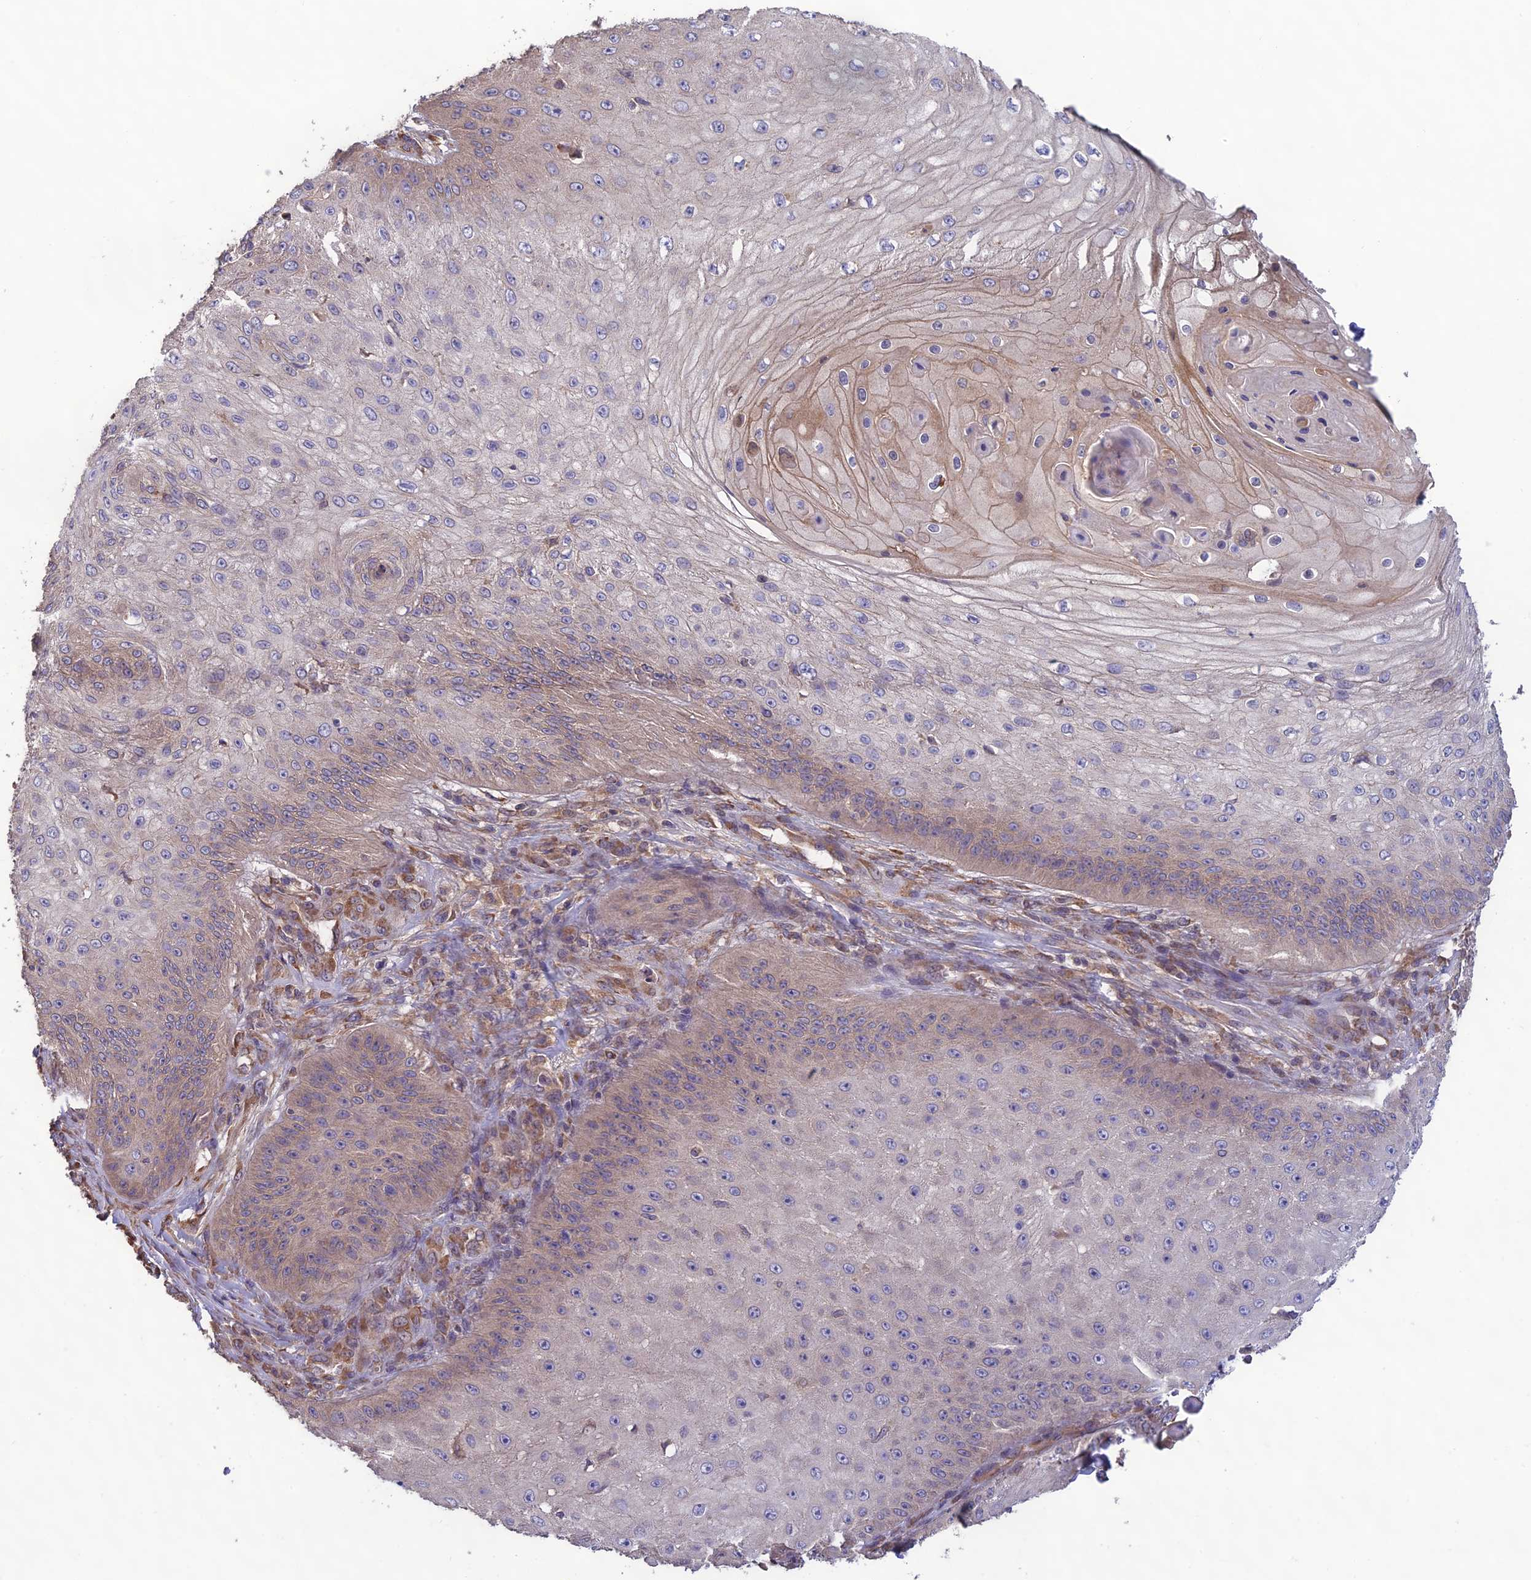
{"staining": {"intensity": "weak", "quantity": "25%-75%", "location": "cytoplasmic/membranous"}, "tissue": "skin cancer", "cell_type": "Tumor cells", "image_type": "cancer", "snomed": [{"axis": "morphology", "description": "Squamous cell carcinoma, NOS"}, {"axis": "topography", "description": "Skin"}], "caption": "There is low levels of weak cytoplasmic/membranous expression in tumor cells of skin cancer (squamous cell carcinoma), as demonstrated by immunohistochemical staining (brown color).", "gene": "MRNIP", "patient": {"sex": "male", "age": 70}}